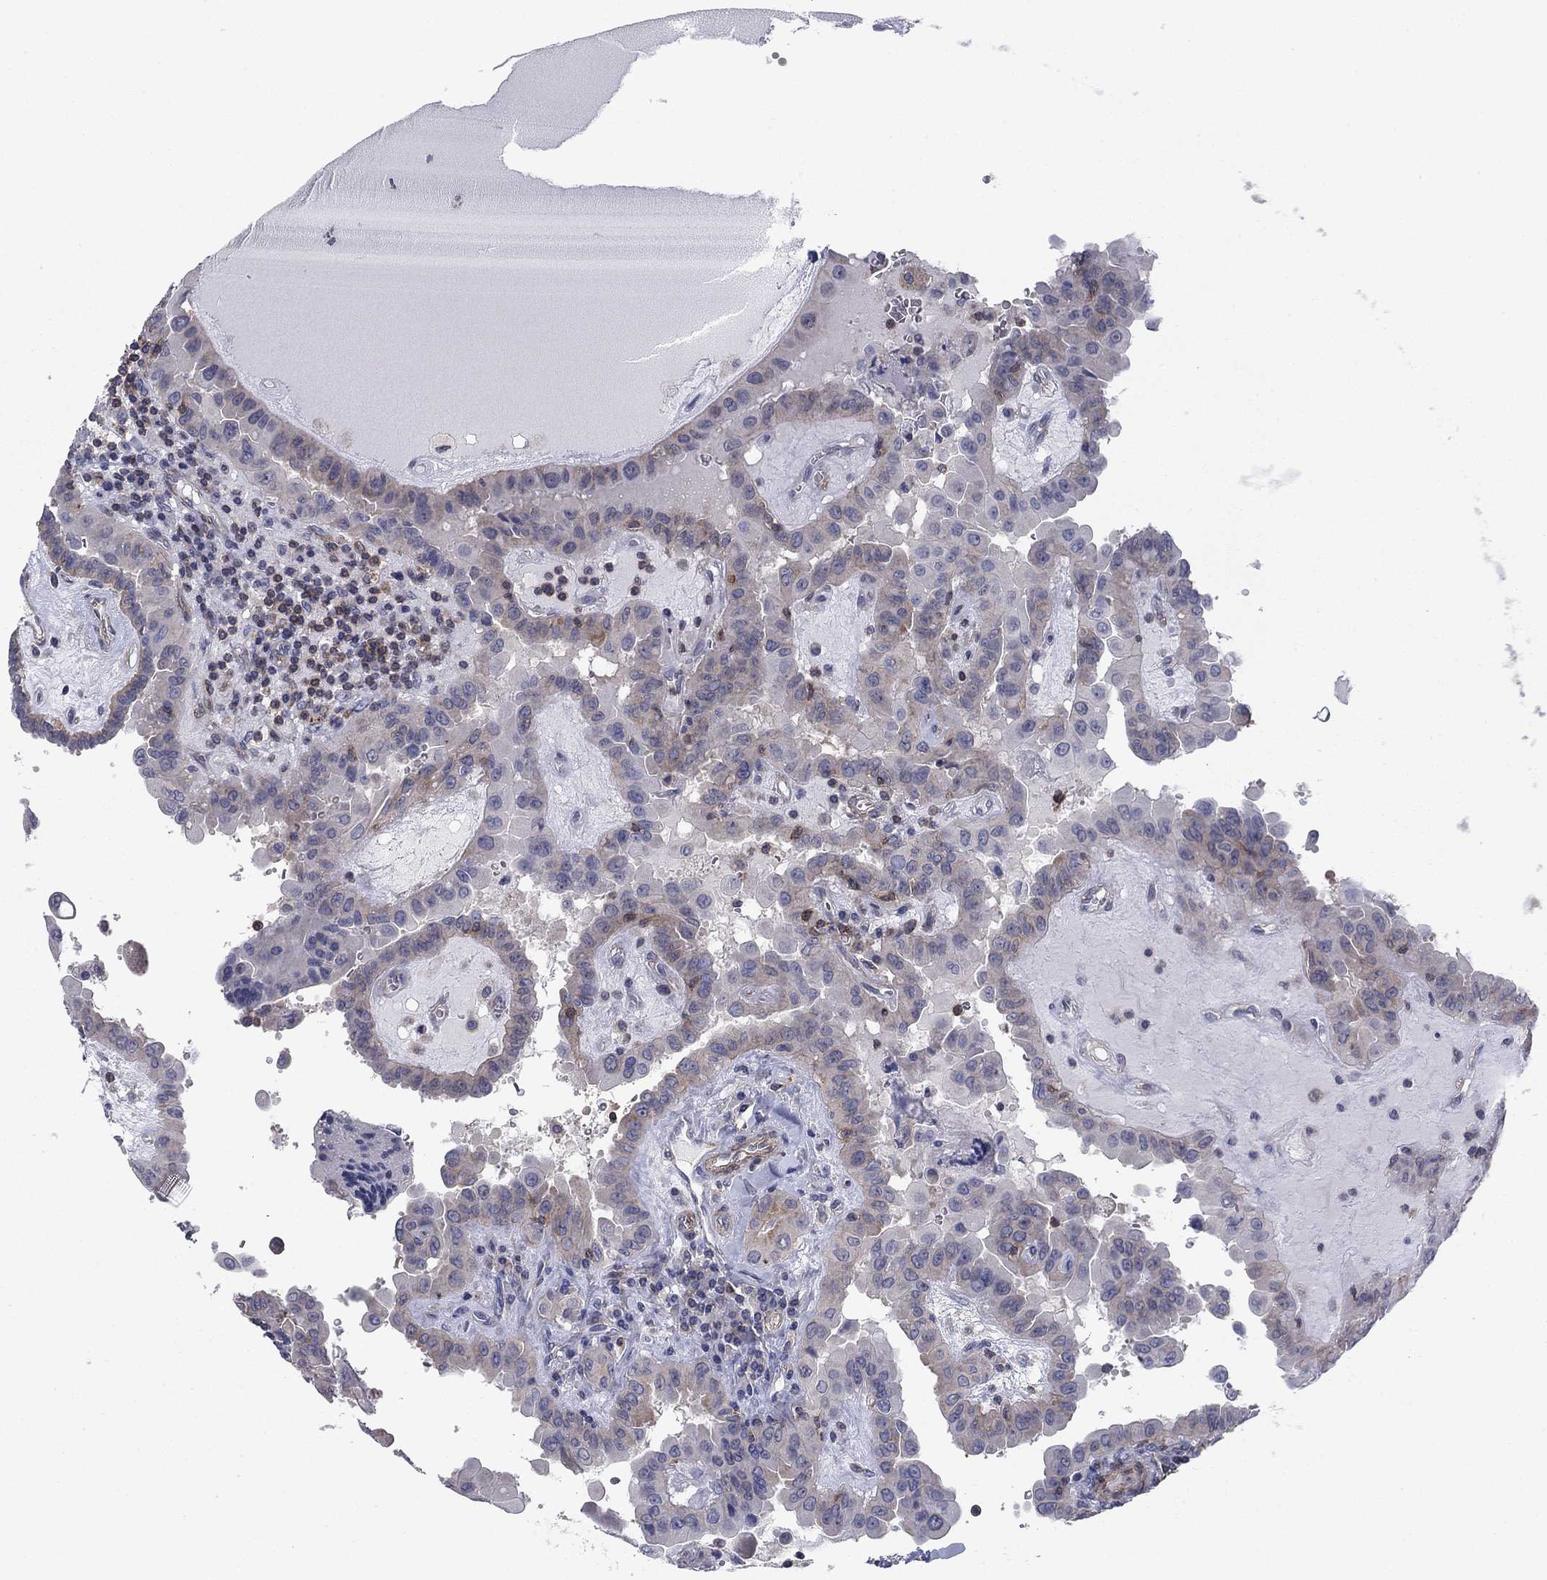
{"staining": {"intensity": "weak", "quantity": "25%-75%", "location": "cytoplasmic/membranous"}, "tissue": "thyroid cancer", "cell_type": "Tumor cells", "image_type": "cancer", "snomed": [{"axis": "morphology", "description": "Papillary adenocarcinoma, NOS"}, {"axis": "topography", "description": "Thyroid gland"}], "caption": "Immunohistochemical staining of thyroid cancer (papillary adenocarcinoma) displays weak cytoplasmic/membranous protein positivity in approximately 25%-75% of tumor cells.", "gene": "PSD4", "patient": {"sex": "female", "age": 37}}